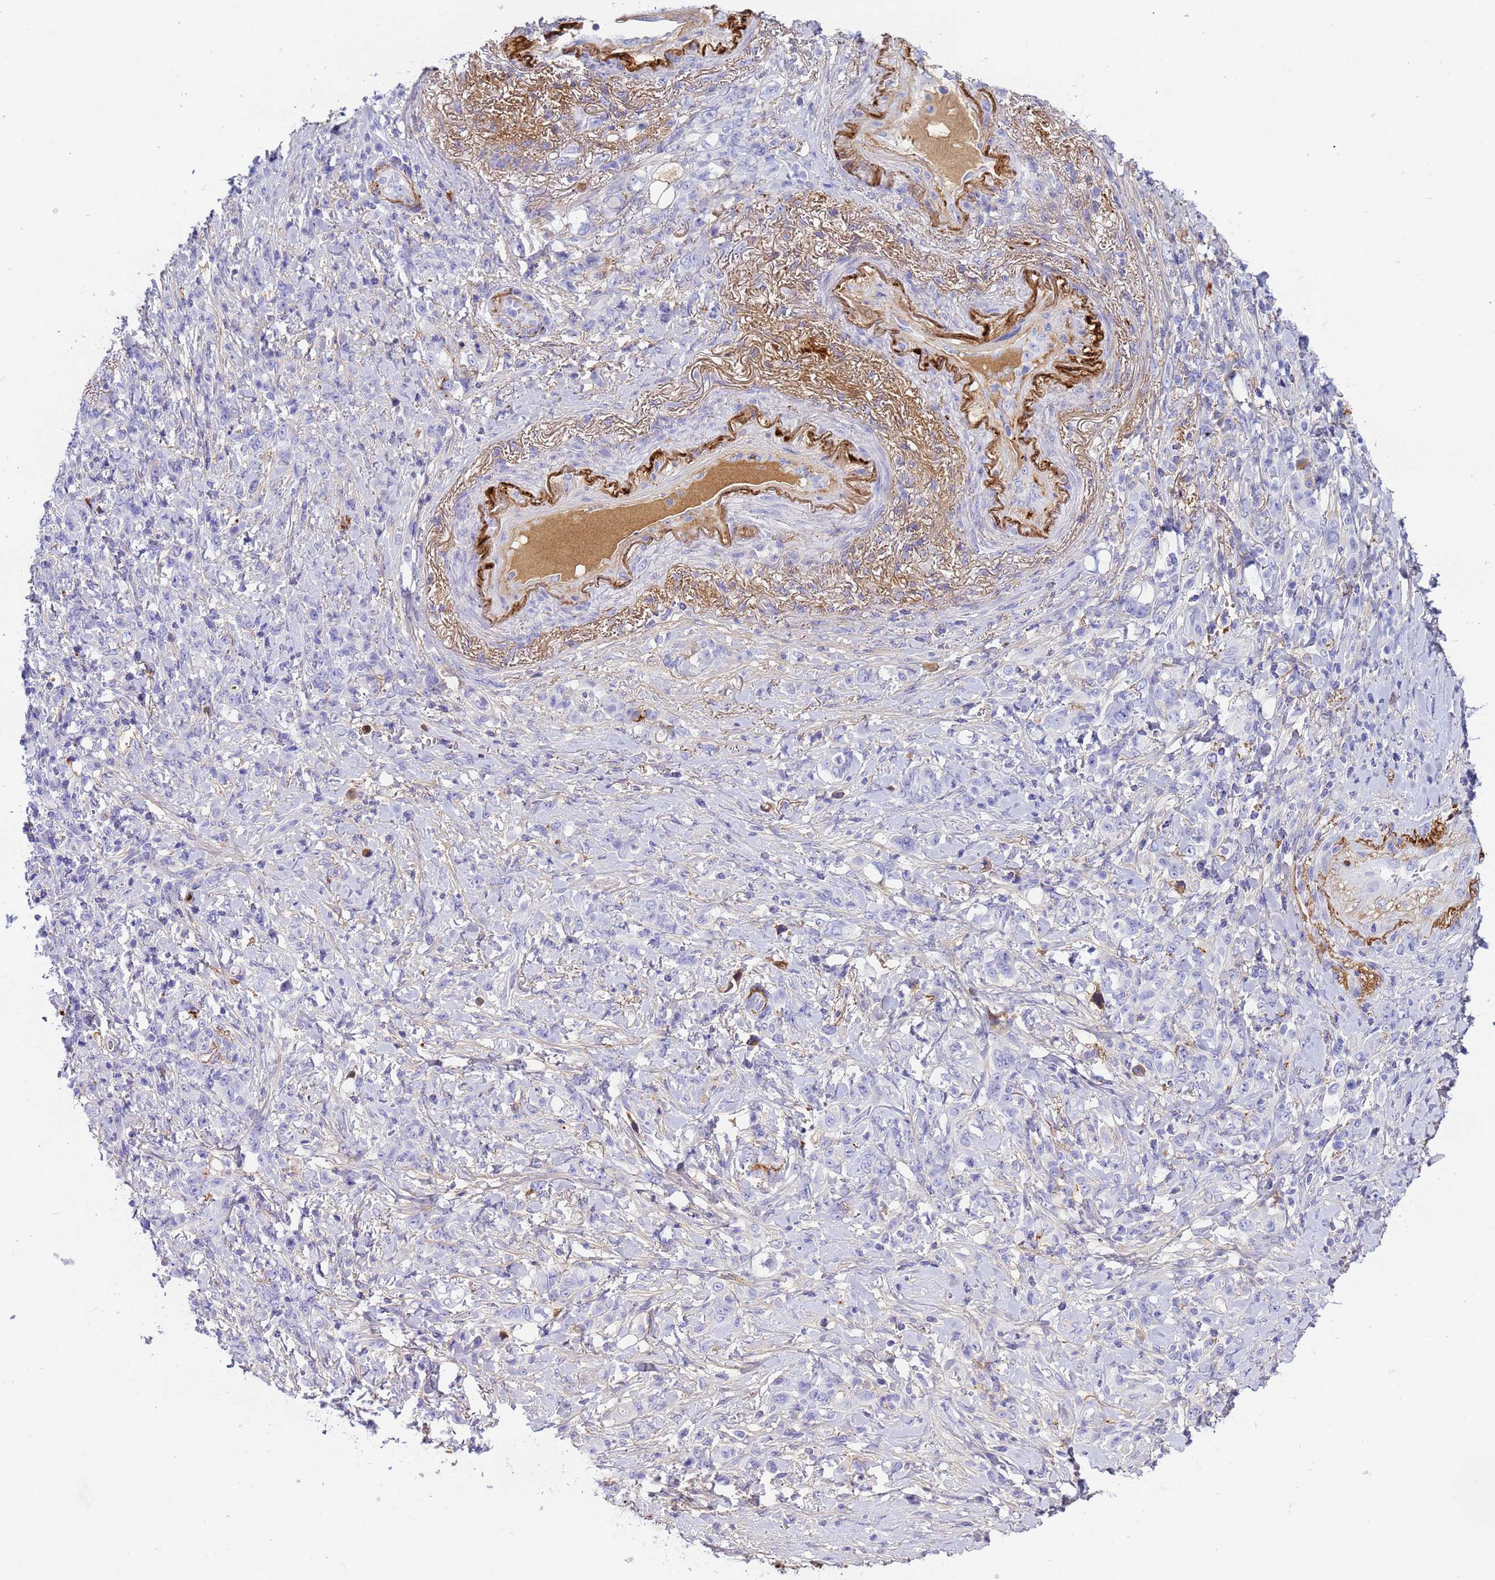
{"staining": {"intensity": "negative", "quantity": "none", "location": "none"}, "tissue": "stomach cancer", "cell_type": "Tumor cells", "image_type": "cancer", "snomed": [{"axis": "morphology", "description": "Normal tissue, NOS"}, {"axis": "morphology", "description": "Adenocarcinoma, NOS"}, {"axis": "topography", "description": "Stomach"}], "caption": "Tumor cells are negative for brown protein staining in stomach cancer (adenocarcinoma).", "gene": "CFHR2", "patient": {"sex": "female", "age": 79}}